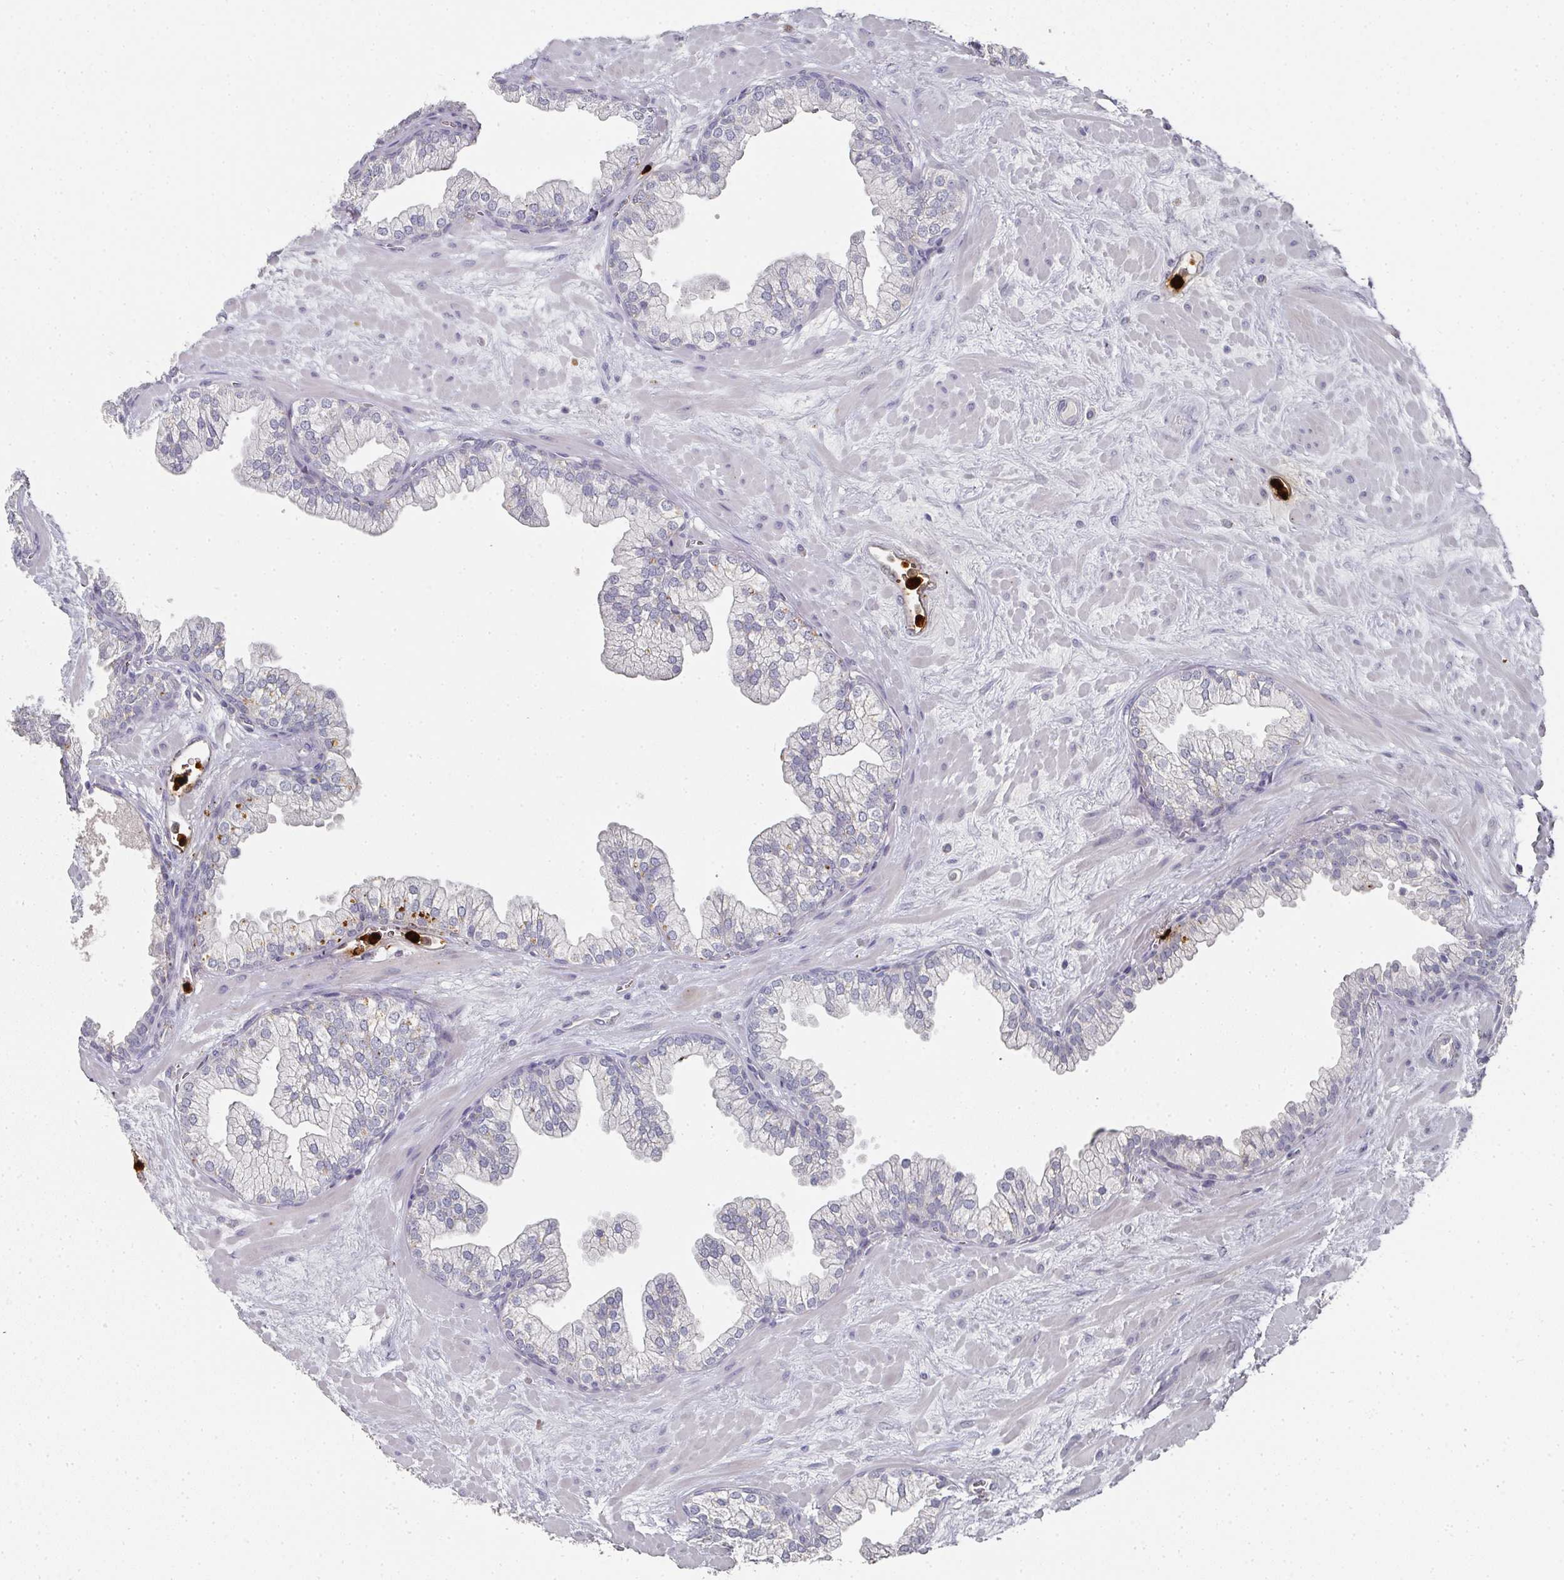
{"staining": {"intensity": "negative", "quantity": "none", "location": "none"}, "tissue": "prostate", "cell_type": "Glandular cells", "image_type": "normal", "snomed": [{"axis": "morphology", "description": "Normal tissue, NOS"}, {"axis": "topography", "description": "Prostate"}, {"axis": "topography", "description": "Peripheral nerve tissue"}], "caption": "Protein analysis of unremarkable prostate displays no significant expression in glandular cells.", "gene": "CAMP", "patient": {"sex": "male", "age": 61}}